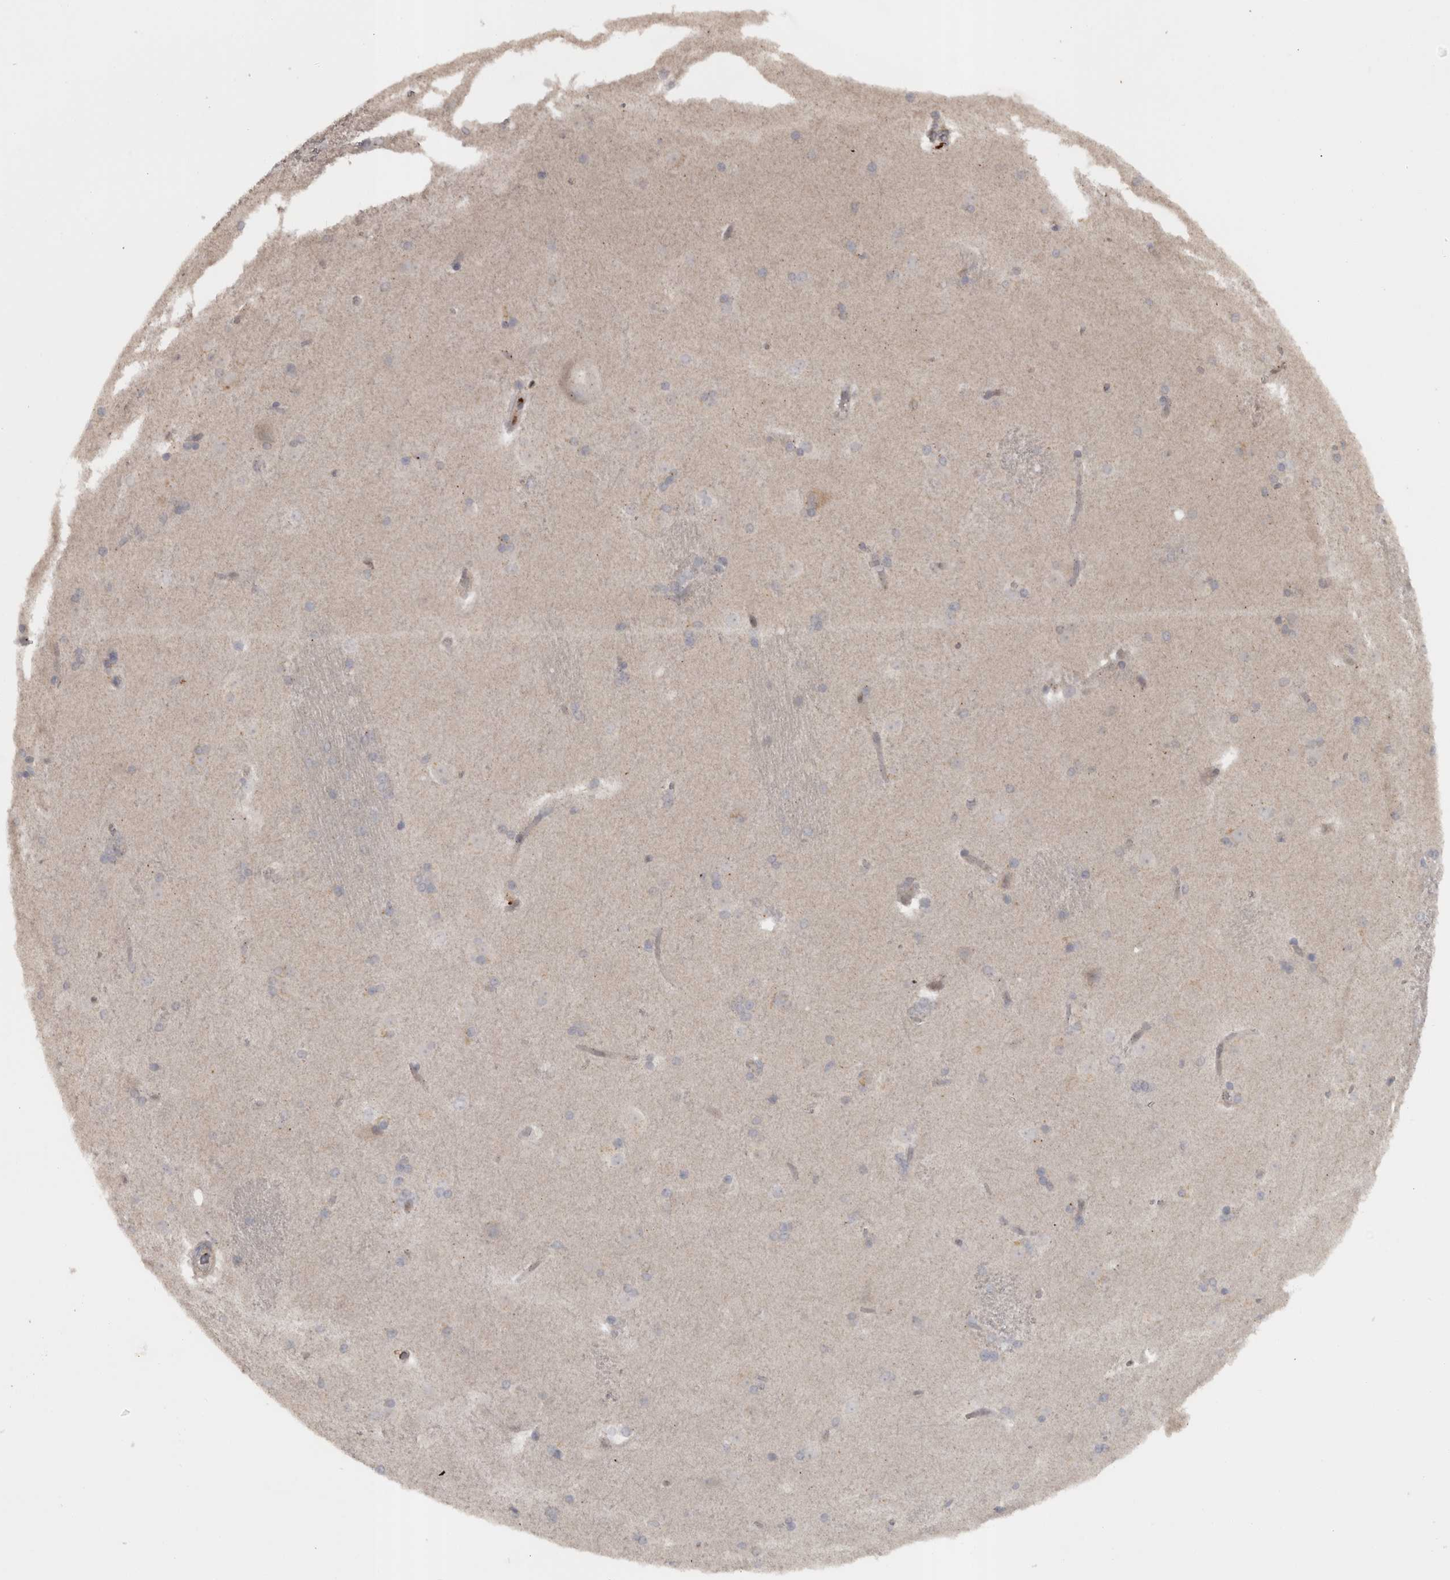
{"staining": {"intensity": "weak", "quantity": "<25%", "location": "cytoplasmic/membranous"}, "tissue": "caudate", "cell_type": "Glial cells", "image_type": "normal", "snomed": [{"axis": "morphology", "description": "Normal tissue, NOS"}, {"axis": "topography", "description": "Lateral ventricle wall"}], "caption": "Immunohistochemistry of benign caudate reveals no positivity in glial cells.", "gene": "SLCO5A1", "patient": {"sex": "female", "age": 19}}